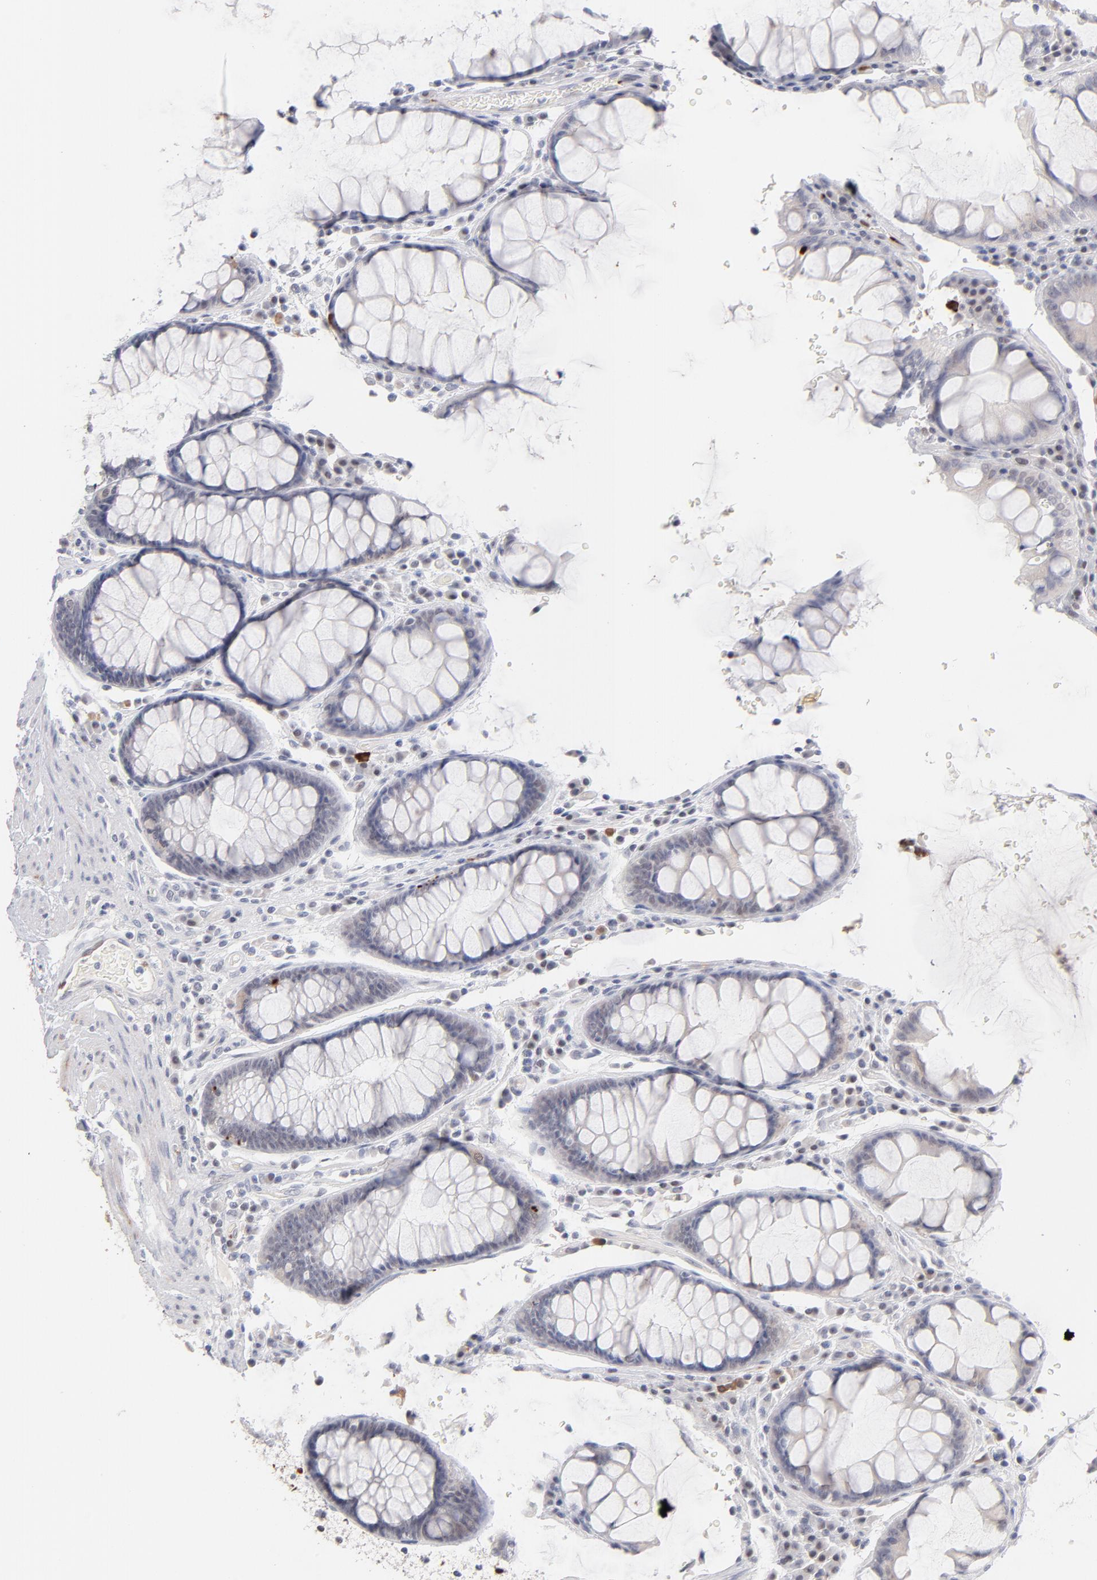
{"staining": {"intensity": "moderate", "quantity": ">75%", "location": "nuclear"}, "tissue": "colorectal cancer", "cell_type": "Tumor cells", "image_type": "cancer", "snomed": [{"axis": "morphology", "description": "Normal tissue, NOS"}, {"axis": "morphology", "description": "Adenocarcinoma, NOS"}, {"axis": "topography", "description": "Colon"}], "caption": "Immunohistochemistry (IHC) photomicrograph of neoplastic tissue: colorectal adenocarcinoma stained using IHC reveals medium levels of moderate protein expression localized specifically in the nuclear of tumor cells, appearing as a nuclear brown color.", "gene": "PARP1", "patient": {"sex": "female", "age": 78}}